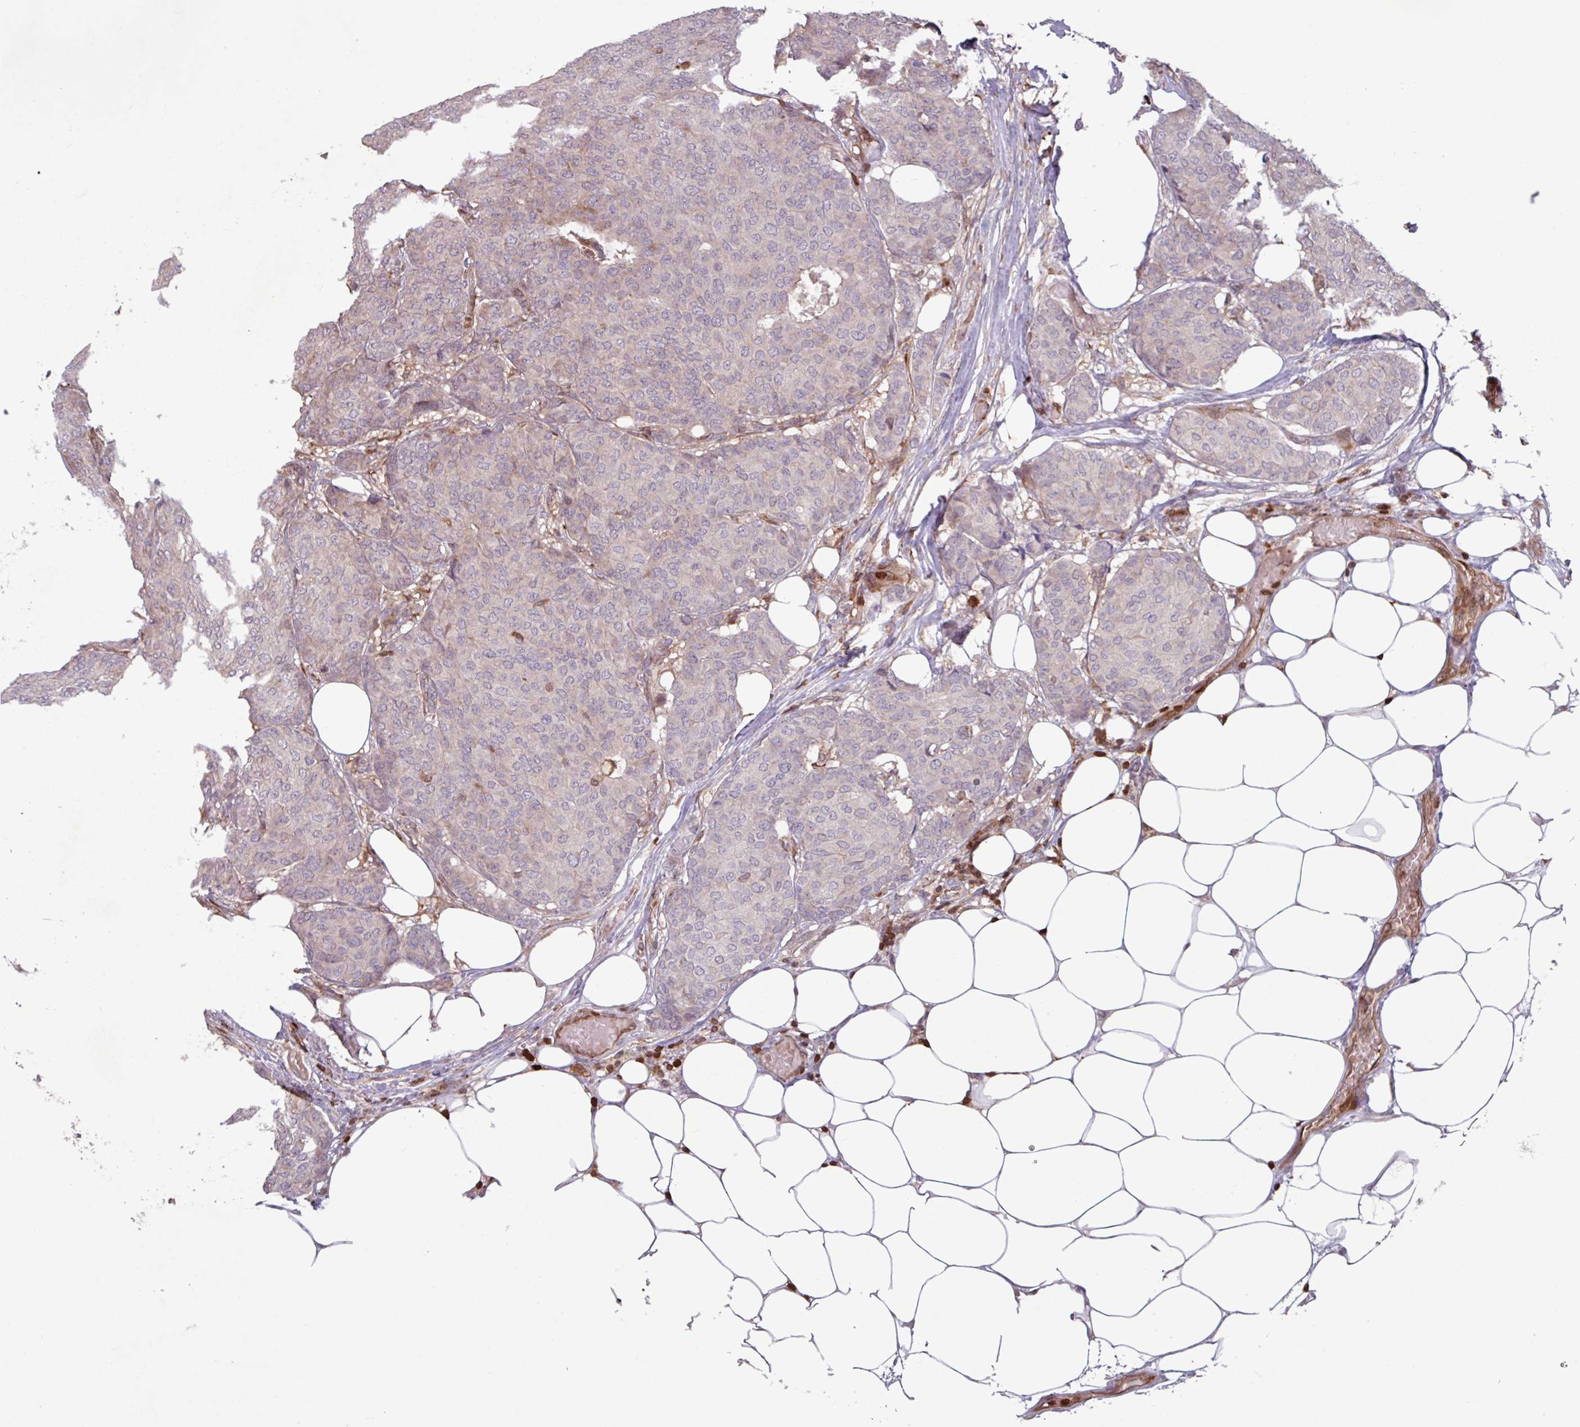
{"staining": {"intensity": "weak", "quantity": "<25%", "location": "cytoplasmic/membranous"}, "tissue": "breast cancer", "cell_type": "Tumor cells", "image_type": "cancer", "snomed": [{"axis": "morphology", "description": "Duct carcinoma"}, {"axis": "topography", "description": "Breast"}], "caption": "Immunohistochemistry image of neoplastic tissue: human breast intraductal carcinoma stained with DAB (3,3'-diaminobenzidine) reveals no significant protein positivity in tumor cells.", "gene": "SEC61G", "patient": {"sex": "female", "age": 75}}